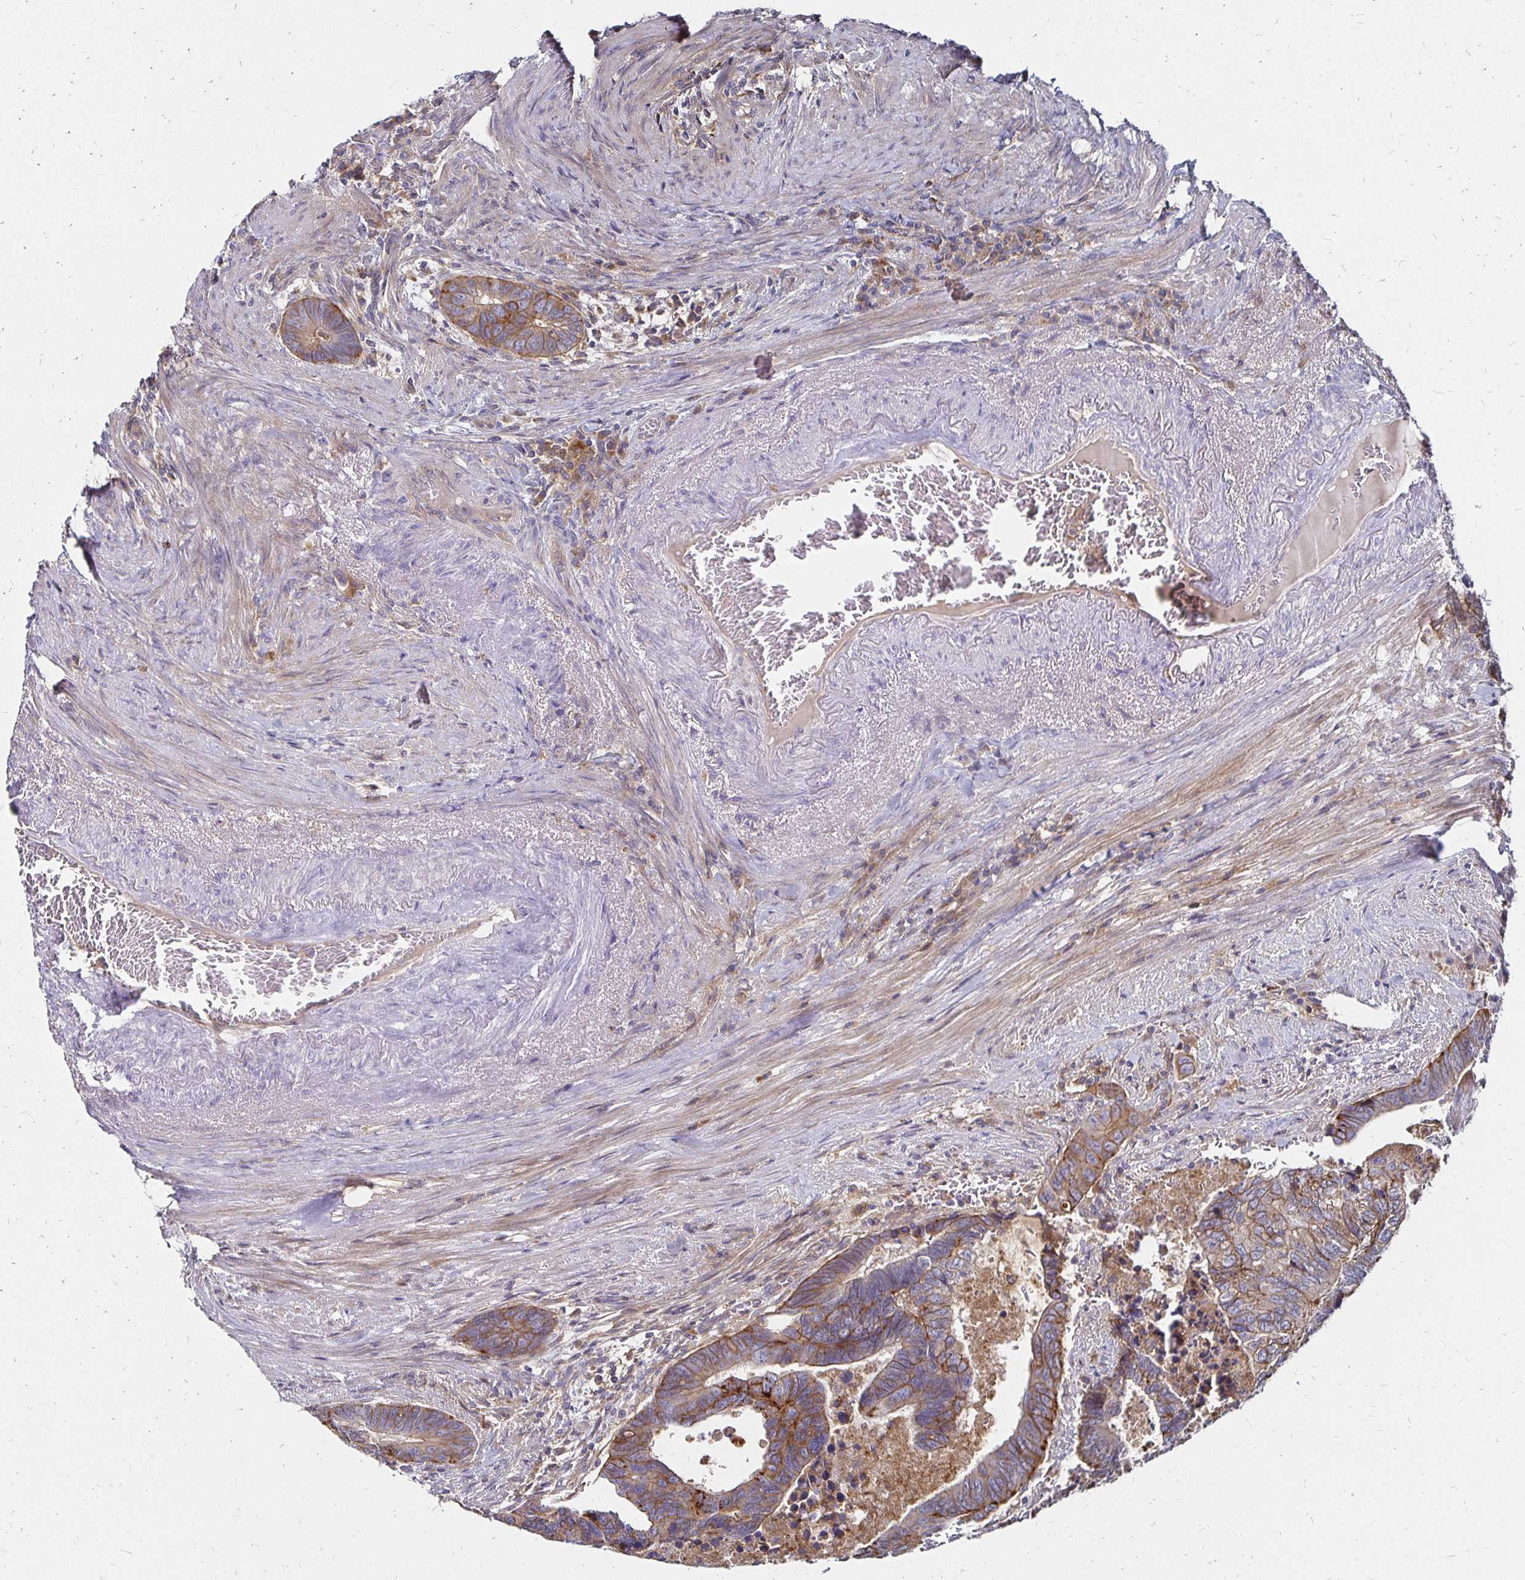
{"staining": {"intensity": "moderate", "quantity": ">75%", "location": "cytoplasmic/membranous"}, "tissue": "colorectal cancer", "cell_type": "Tumor cells", "image_type": "cancer", "snomed": [{"axis": "morphology", "description": "Adenocarcinoma, NOS"}, {"axis": "topography", "description": "Colon"}], "caption": "Colorectal cancer was stained to show a protein in brown. There is medium levels of moderate cytoplasmic/membranous expression in approximately >75% of tumor cells.", "gene": "NCSTN", "patient": {"sex": "male", "age": 62}}